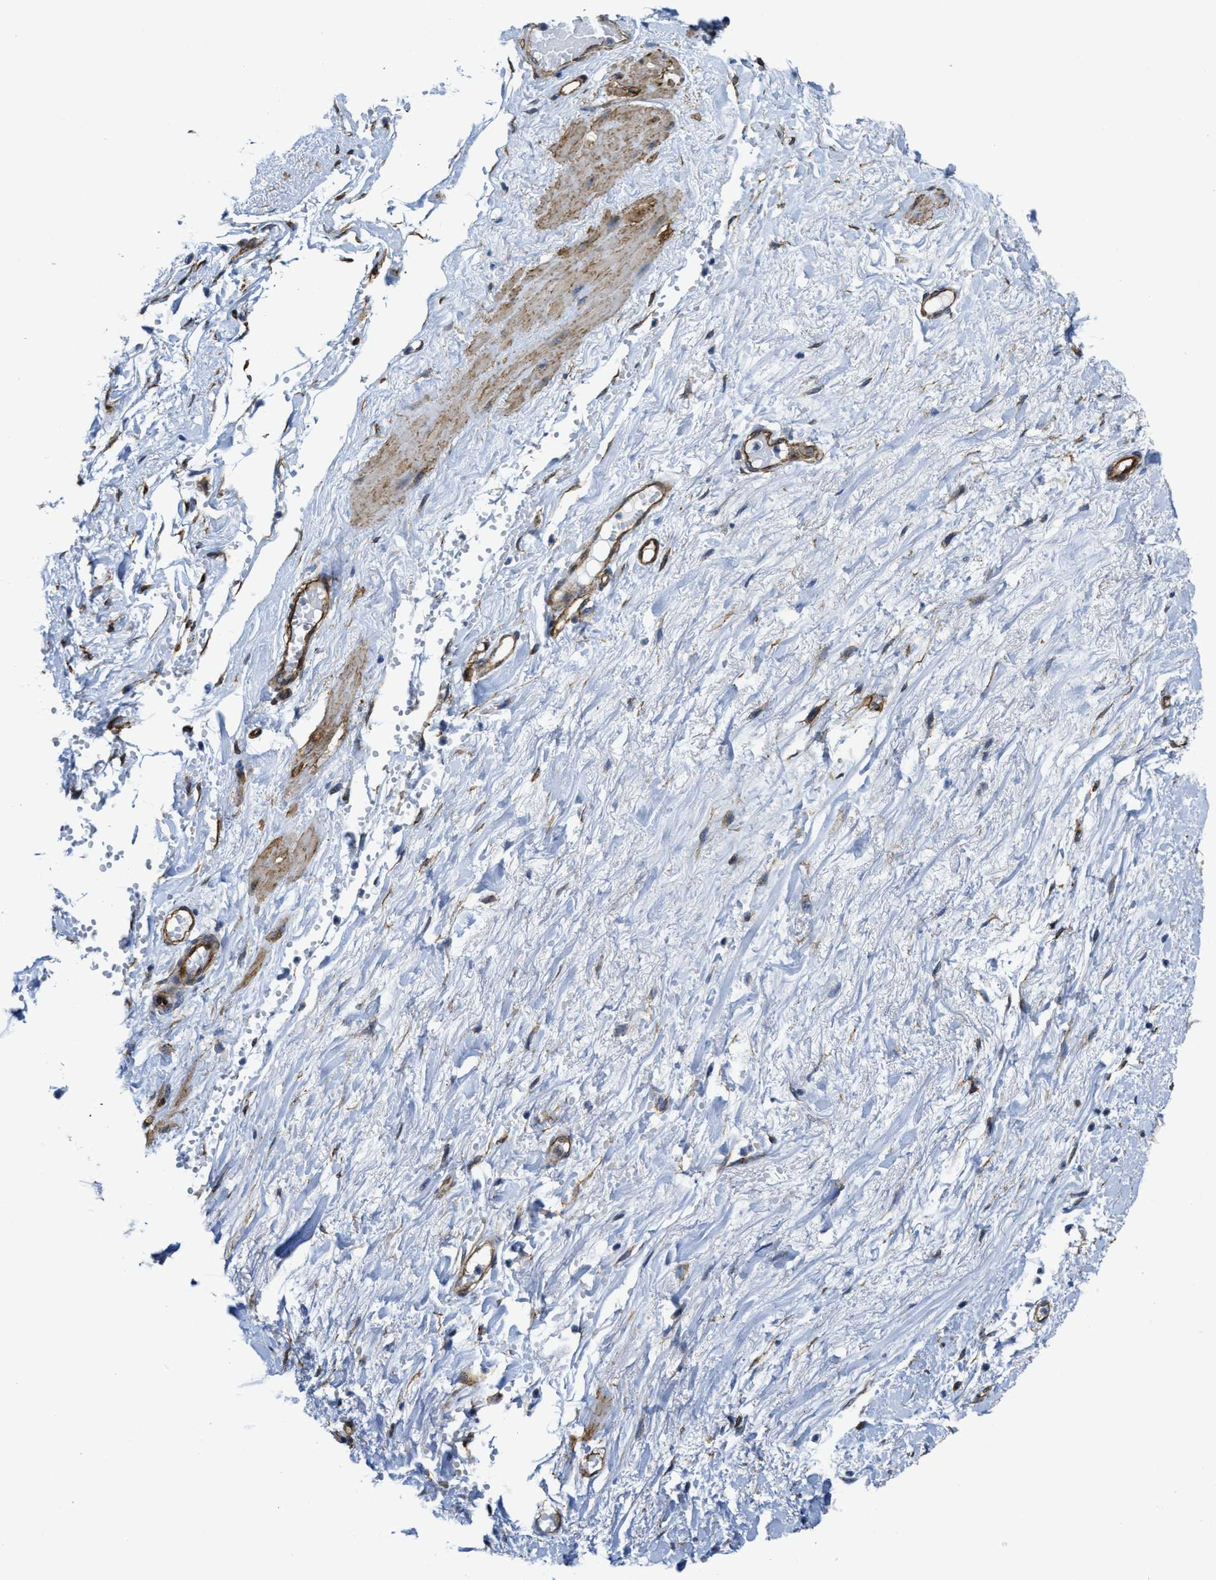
{"staining": {"intensity": "moderate", "quantity": ">75%", "location": "cytoplasmic/membranous"}, "tissue": "soft tissue", "cell_type": "Fibroblasts", "image_type": "normal", "snomed": [{"axis": "morphology", "description": "Normal tissue, NOS"}, {"axis": "topography", "description": "Soft tissue"}], "caption": "Immunohistochemistry photomicrograph of unremarkable soft tissue stained for a protein (brown), which displays medium levels of moderate cytoplasmic/membranous positivity in approximately >75% of fibroblasts.", "gene": "NAB1", "patient": {"sex": "male", "age": 72}}